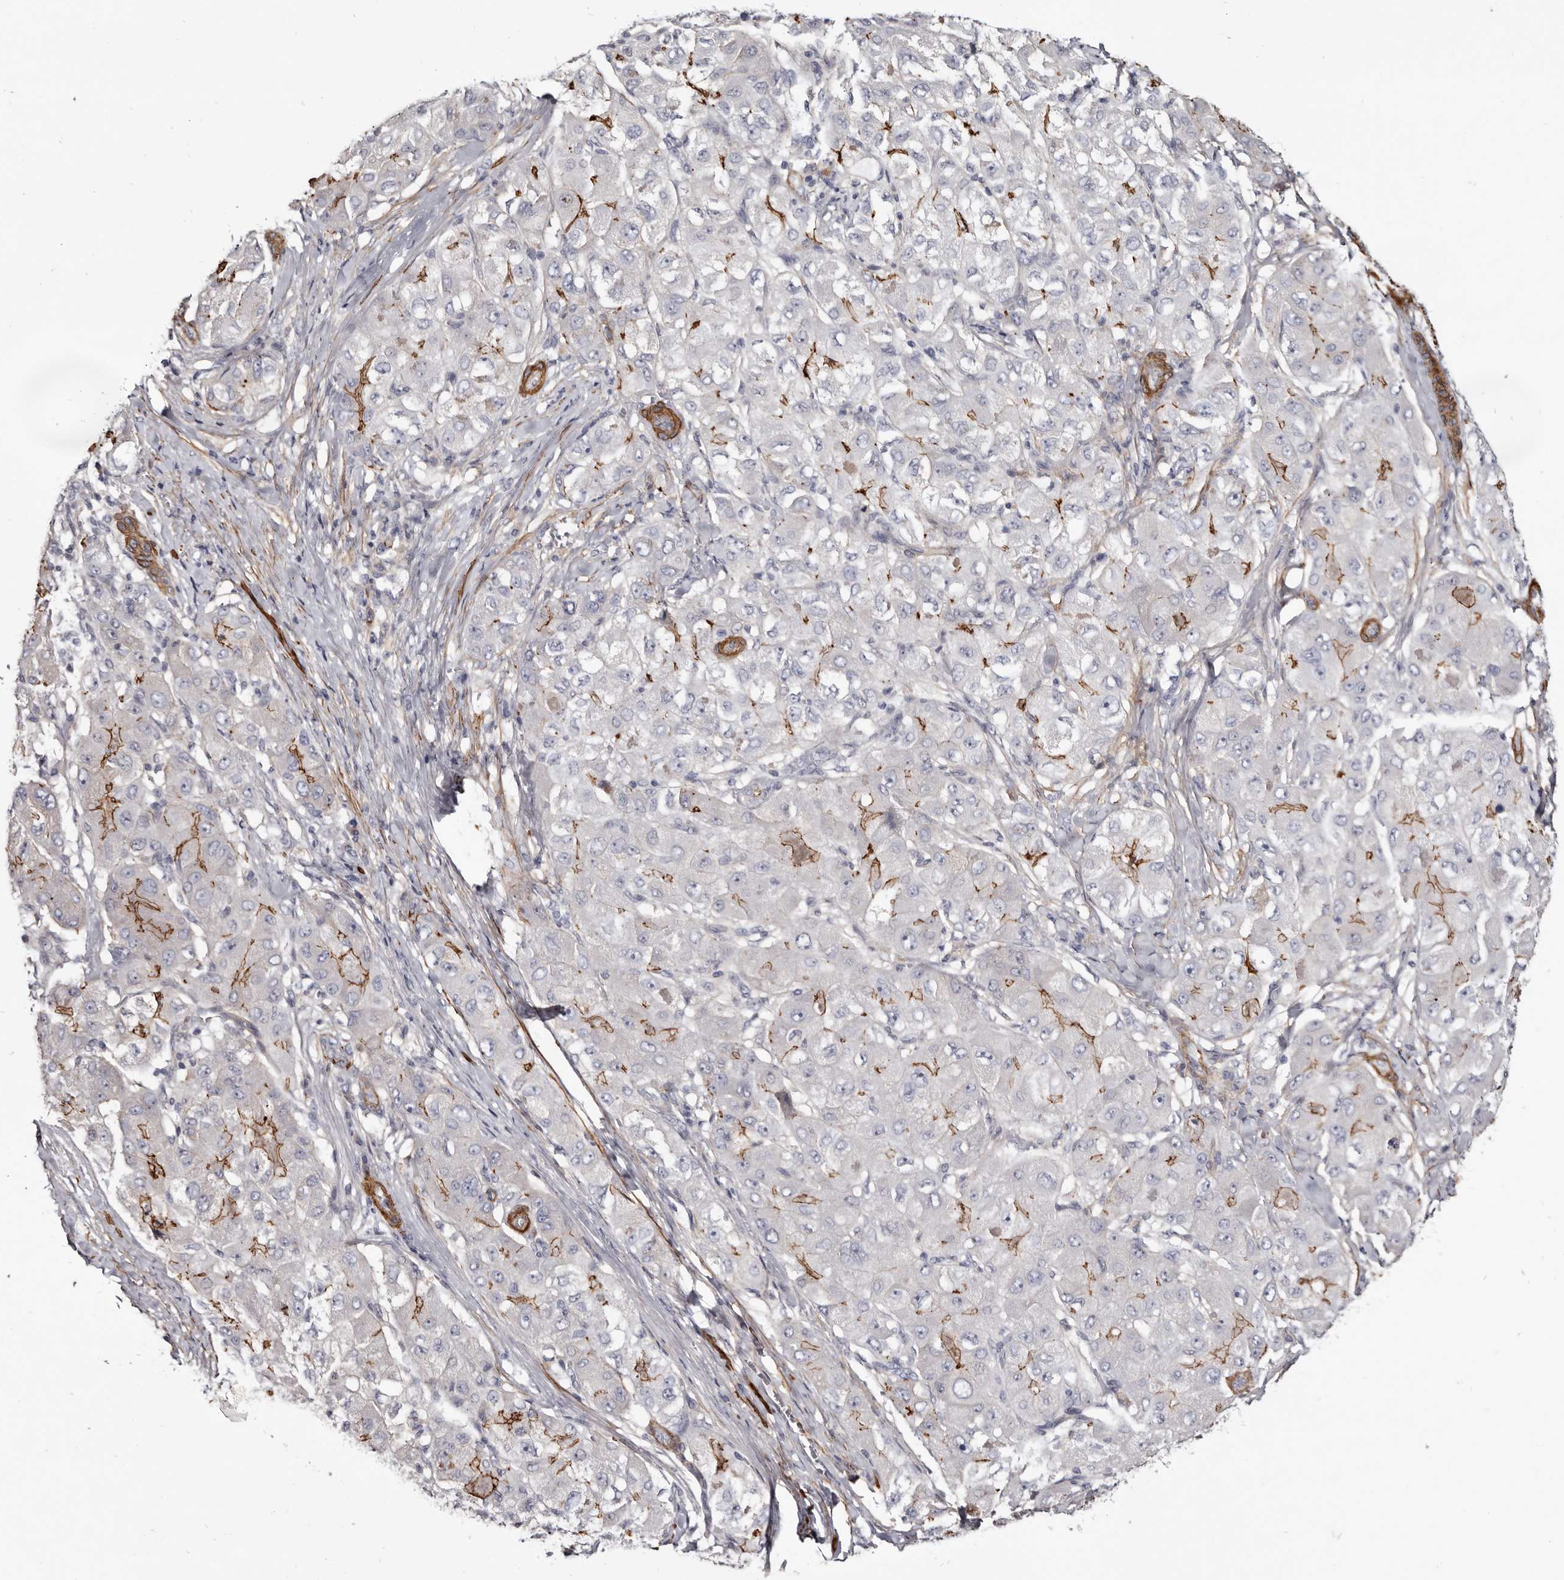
{"staining": {"intensity": "moderate", "quantity": "25%-75%", "location": "cytoplasmic/membranous"}, "tissue": "liver cancer", "cell_type": "Tumor cells", "image_type": "cancer", "snomed": [{"axis": "morphology", "description": "Carcinoma, Hepatocellular, NOS"}, {"axis": "topography", "description": "Liver"}], "caption": "Liver cancer (hepatocellular carcinoma) stained with DAB immunohistochemistry shows medium levels of moderate cytoplasmic/membranous staining in about 25%-75% of tumor cells. (brown staining indicates protein expression, while blue staining denotes nuclei).", "gene": "CGN", "patient": {"sex": "male", "age": 80}}